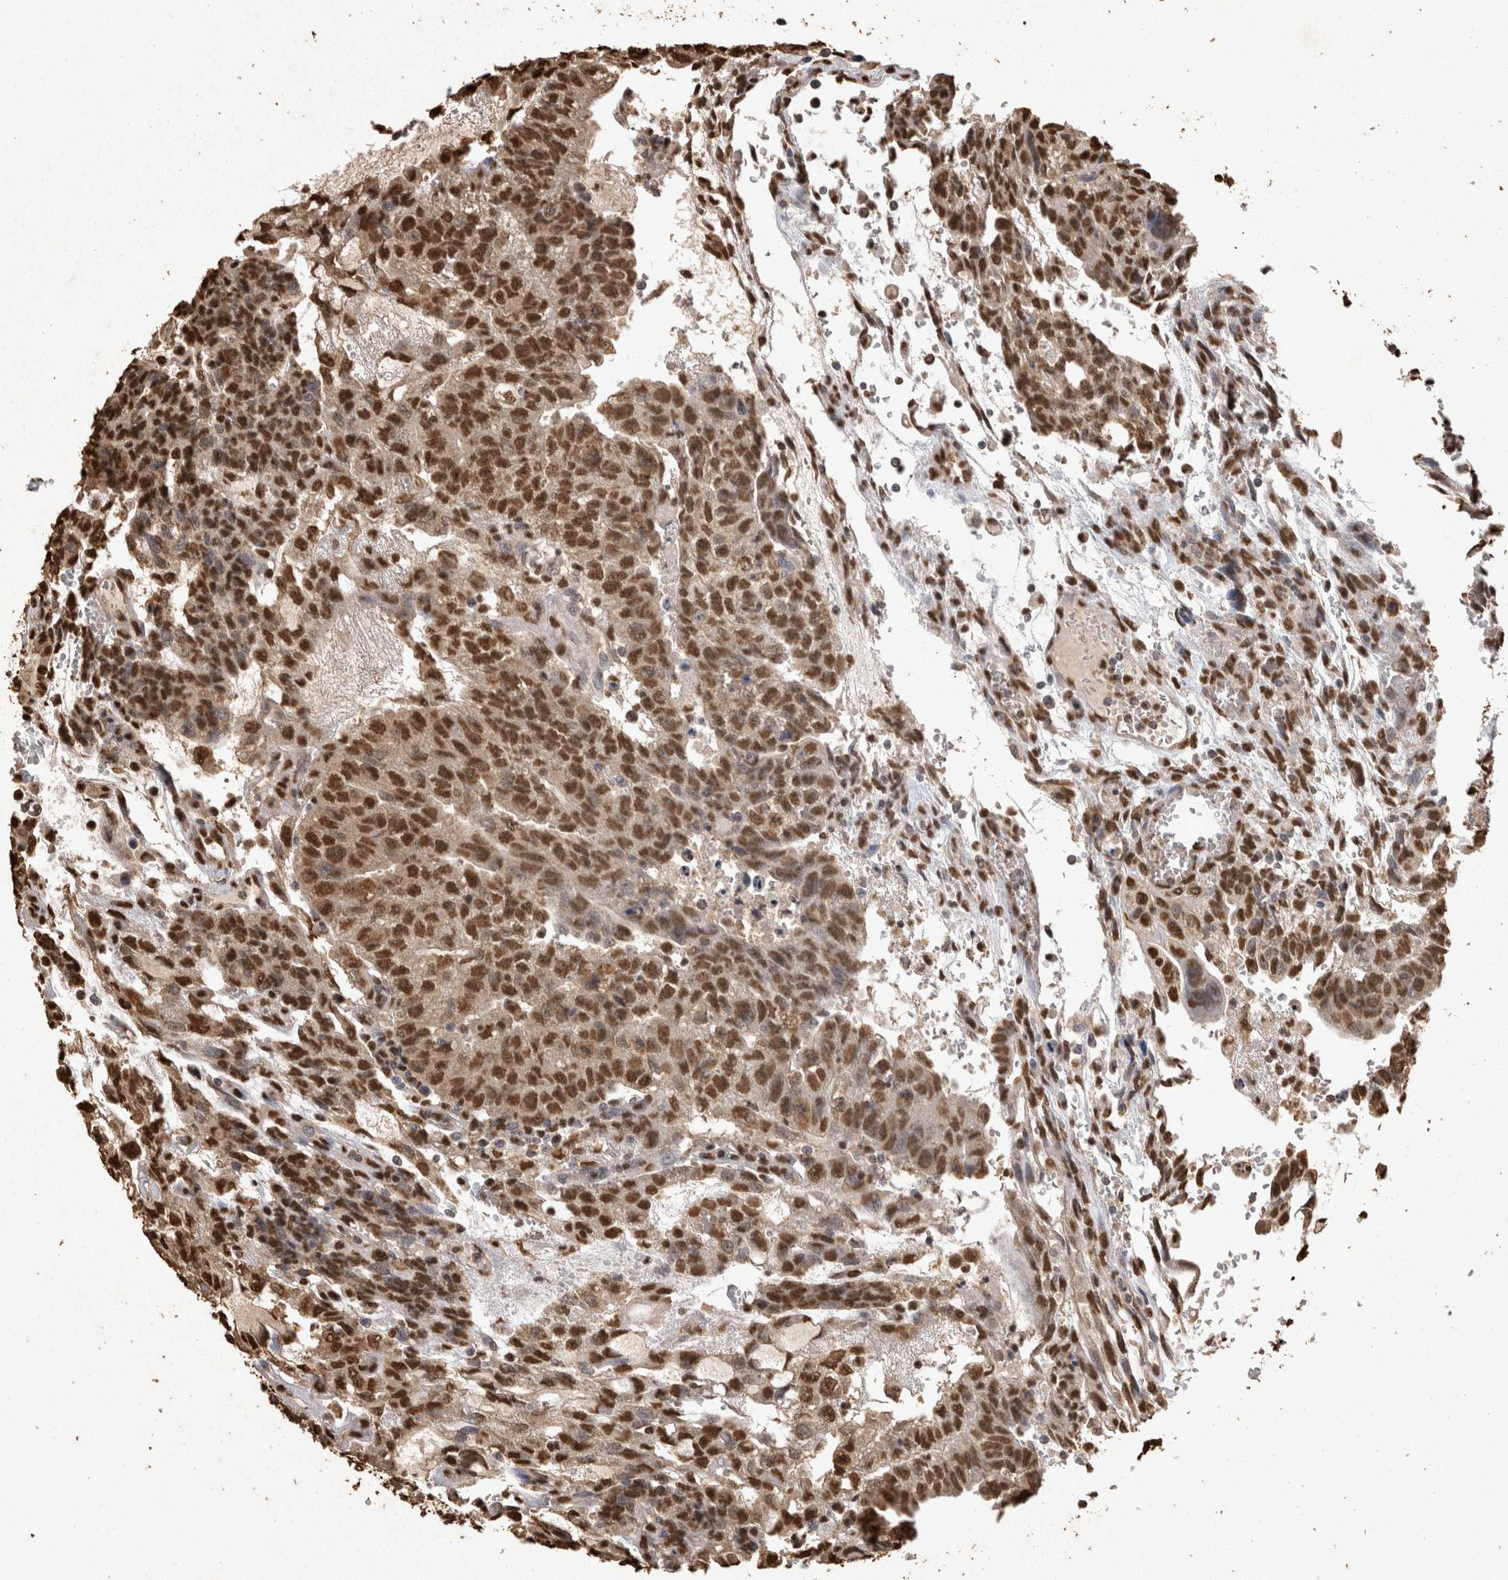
{"staining": {"intensity": "strong", "quantity": ">75%", "location": "nuclear"}, "tissue": "testis cancer", "cell_type": "Tumor cells", "image_type": "cancer", "snomed": [{"axis": "morphology", "description": "Seminoma, NOS"}, {"axis": "morphology", "description": "Carcinoma, Embryonal, NOS"}, {"axis": "topography", "description": "Testis"}], "caption": "Human embryonal carcinoma (testis) stained for a protein (brown) reveals strong nuclear positive staining in about >75% of tumor cells.", "gene": "OAS2", "patient": {"sex": "male", "age": 52}}